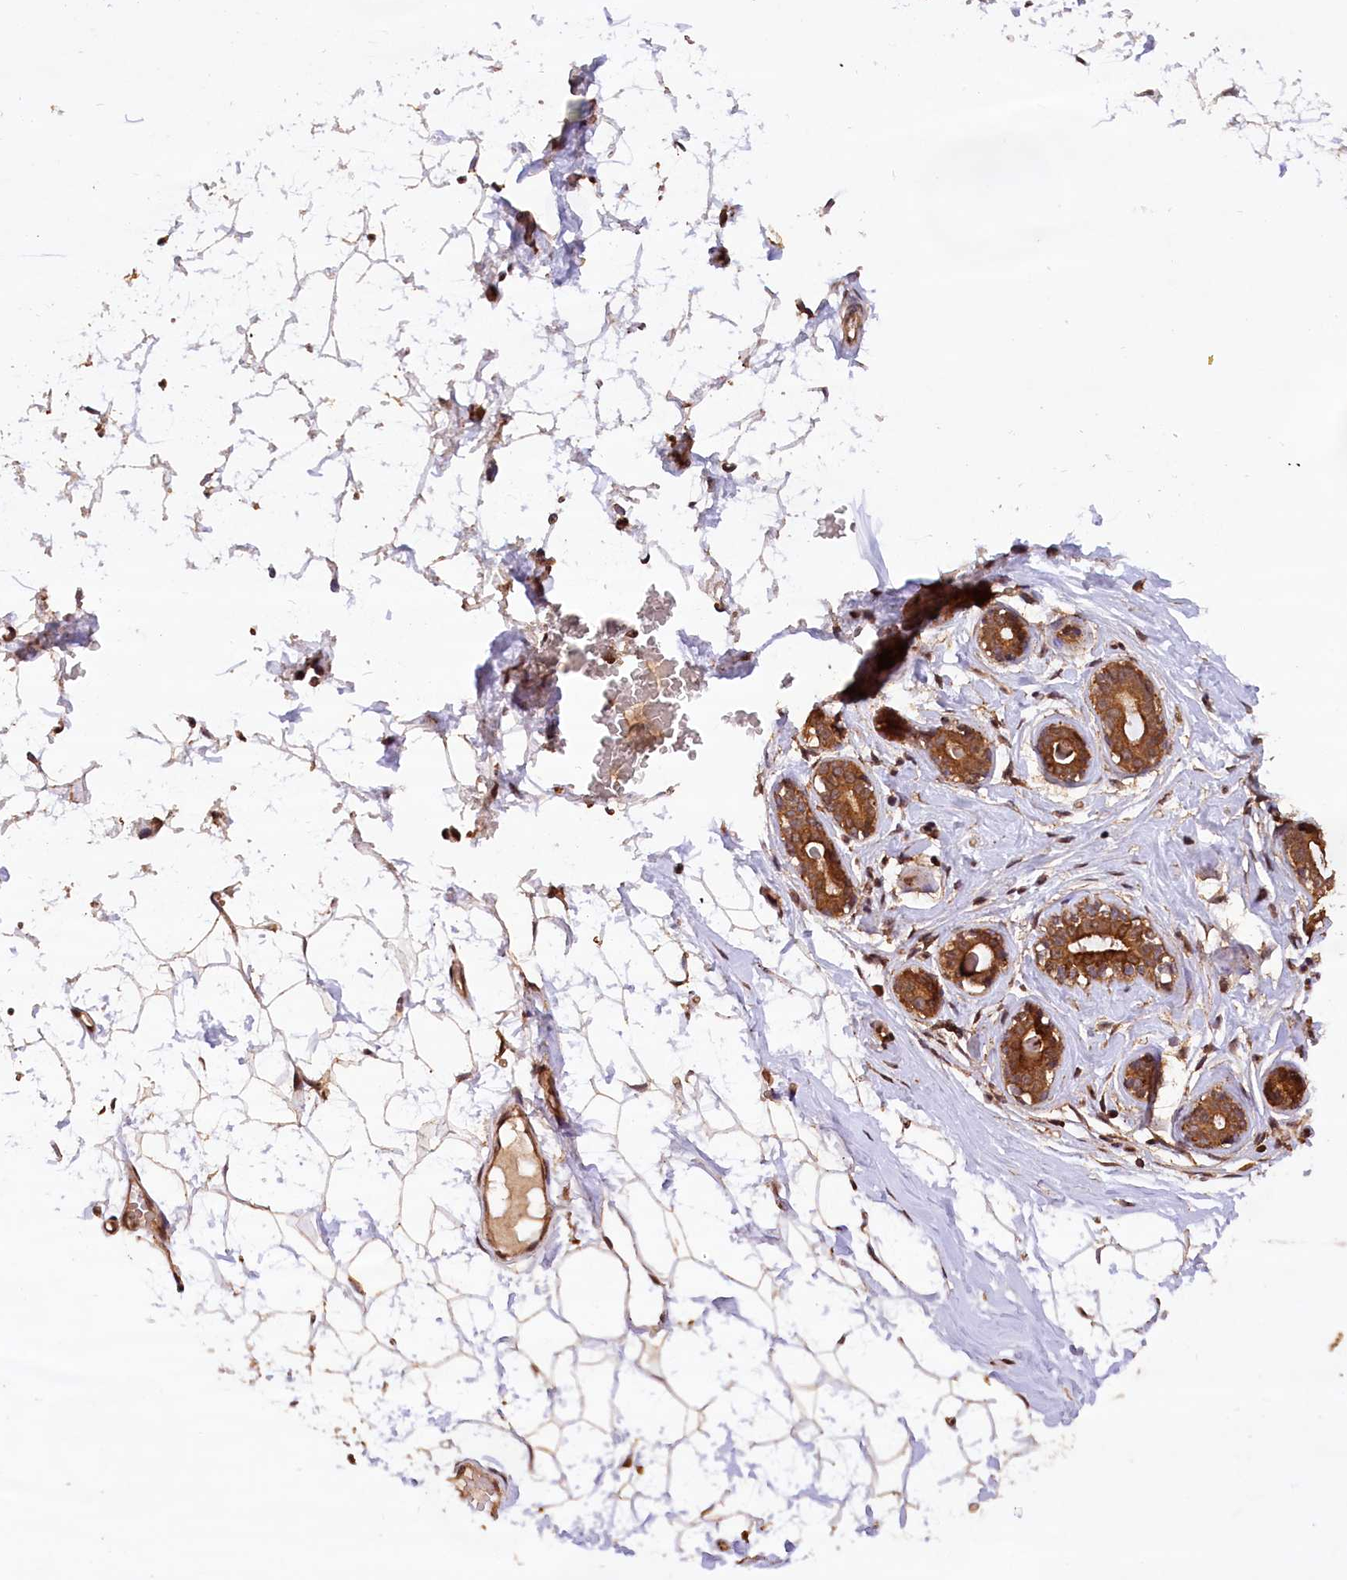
{"staining": {"intensity": "strong", "quantity": ">75%", "location": "cytoplasmic/membranous,nuclear"}, "tissue": "breast", "cell_type": "Adipocytes", "image_type": "normal", "snomed": [{"axis": "morphology", "description": "Normal tissue, NOS"}, {"axis": "morphology", "description": "Adenoma, NOS"}, {"axis": "topography", "description": "Breast"}], "caption": "Protein staining shows strong cytoplasmic/membranous,nuclear staining in approximately >75% of adipocytes in unremarkable breast. Using DAB (3,3'-diaminobenzidine) (brown) and hematoxylin (blue) stains, captured at high magnification using brightfield microscopy.", "gene": "IST1", "patient": {"sex": "female", "age": 23}}